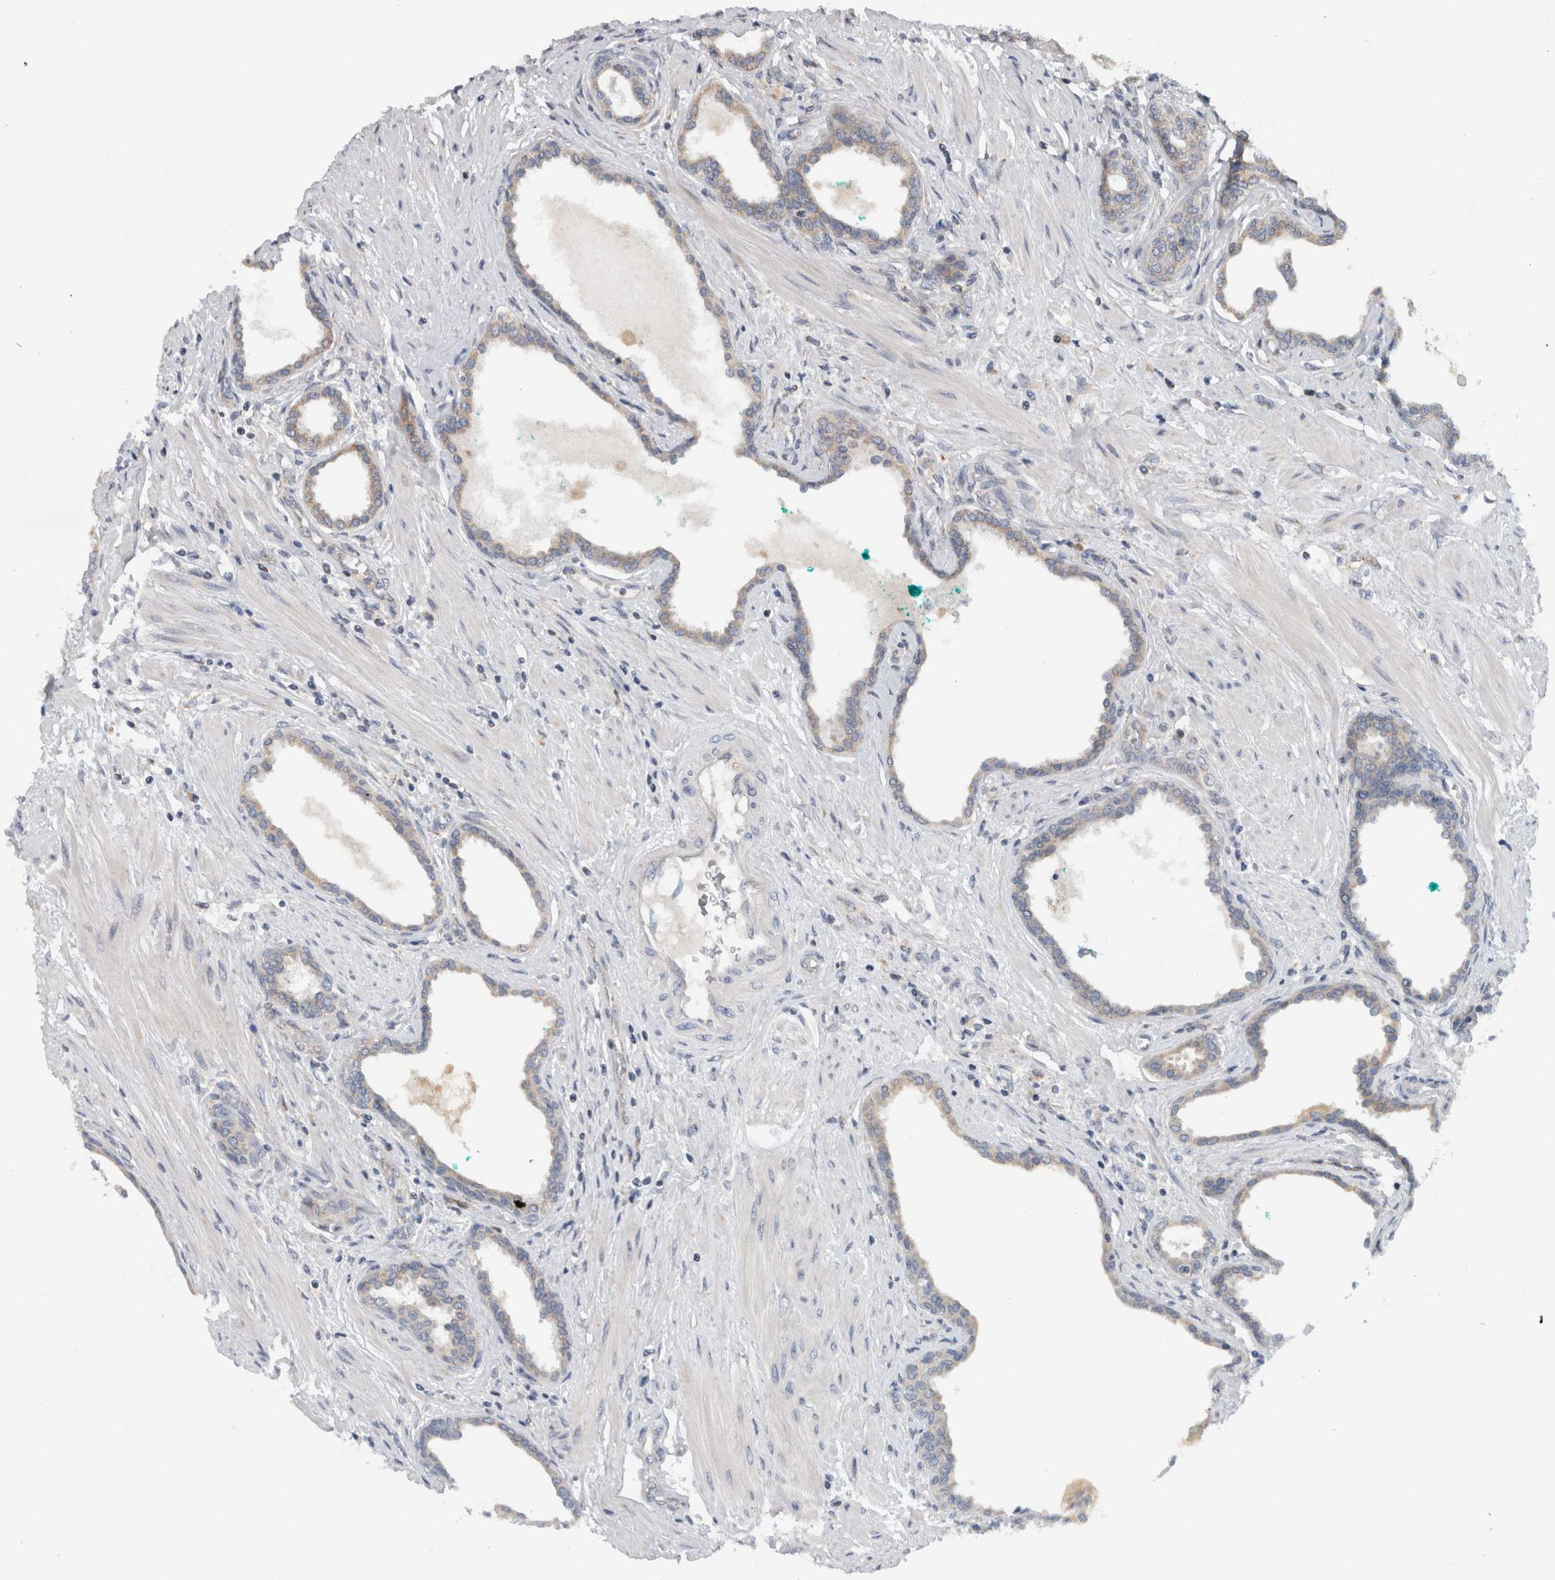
{"staining": {"intensity": "negative", "quantity": "none", "location": "none"}, "tissue": "prostate cancer", "cell_type": "Tumor cells", "image_type": "cancer", "snomed": [{"axis": "morphology", "description": "Adenocarcinoma, High grade"}, {"axis": "topography", "description": "Prostate"}], "caption": "The IHC image has no significant expression in tumor cells of prostate cancer (high-grade adenocarcinoma) tissue.", "gene": "PDCD2", "patient": {"sex": "male", "age": 52}}